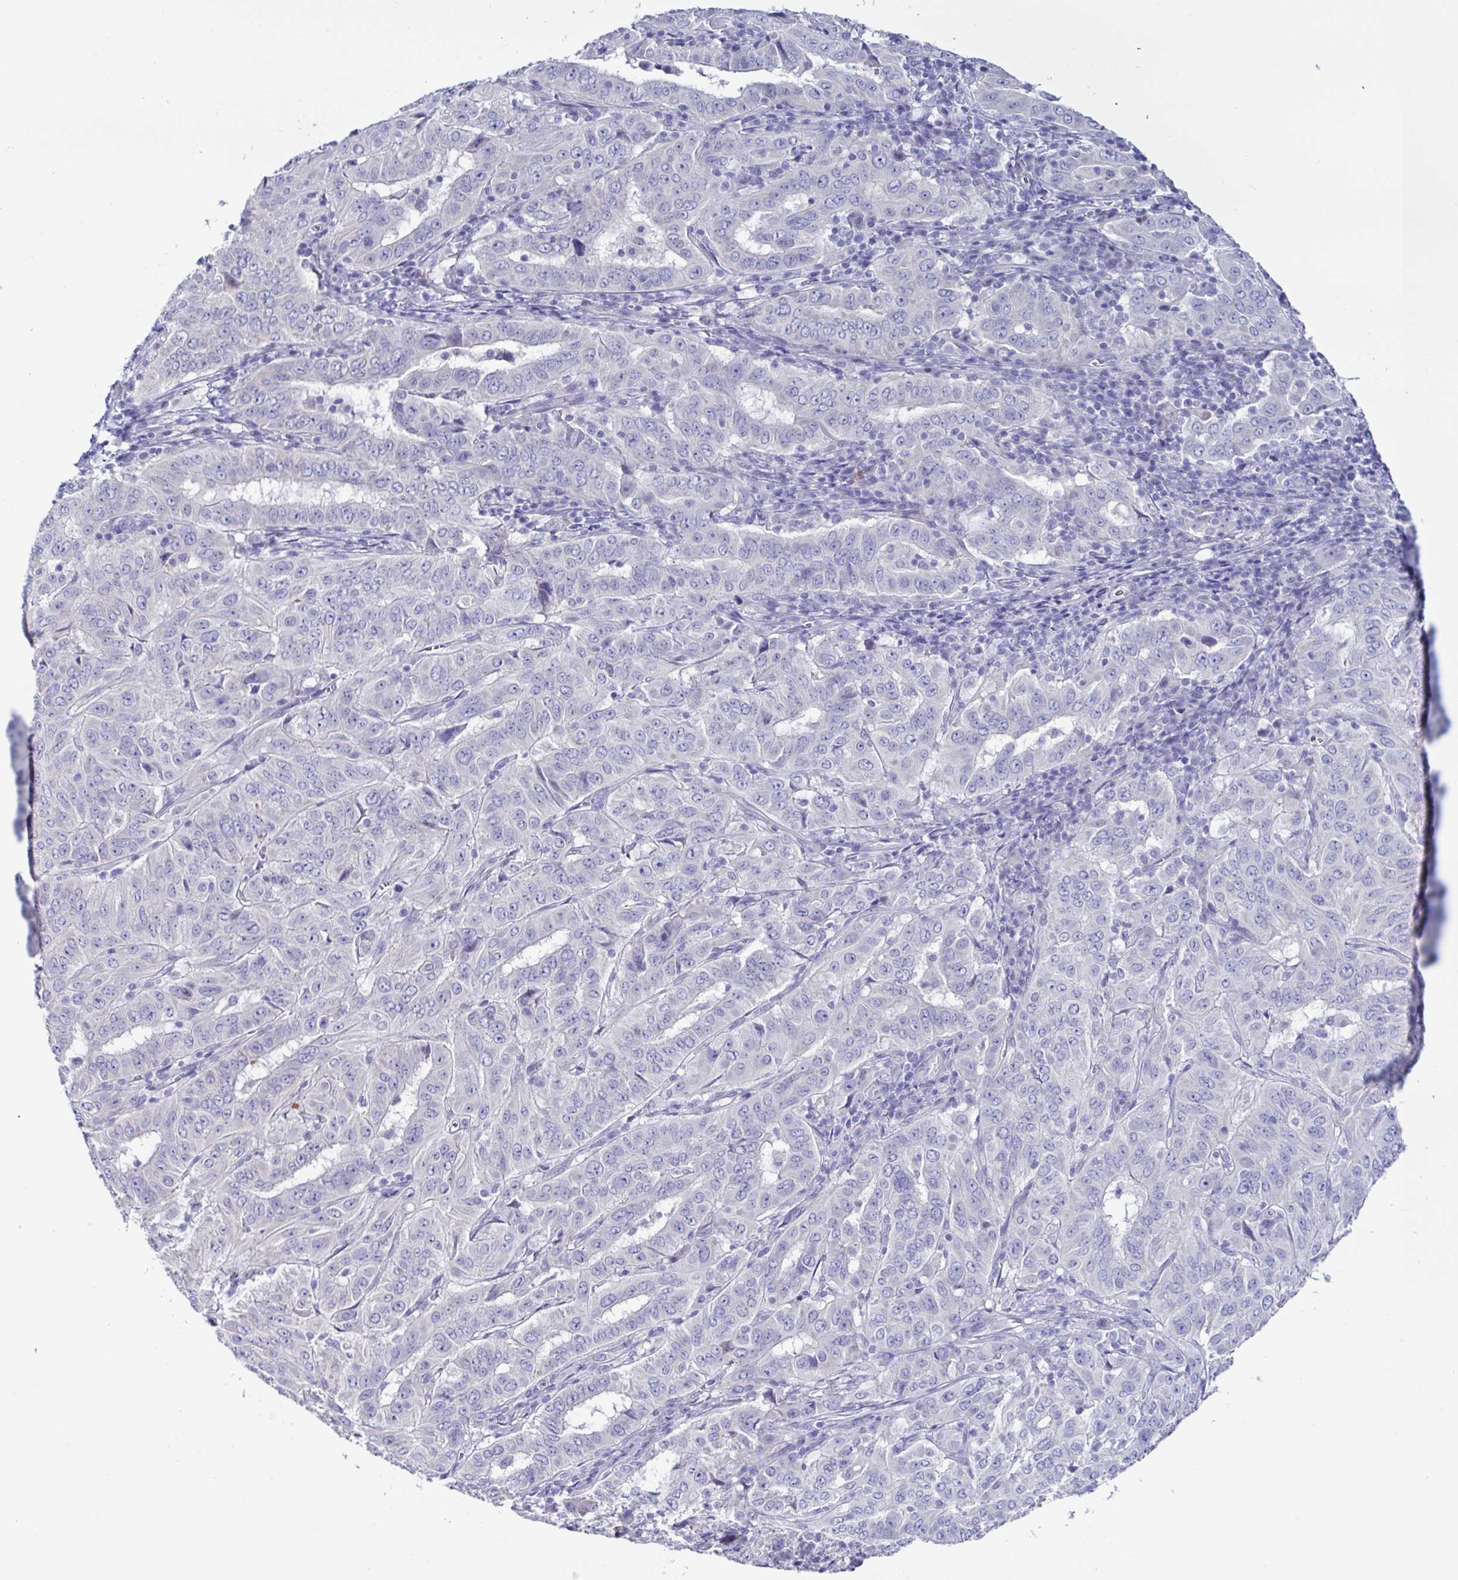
{"staining": {"intensity": "negative", "quantity": "none", "location": "none"}, "tissue": "pancreatic cancer", "cell_type": "Tumor cells", "image_type": "cancer", "snomed": [{"axis": "morphology", "description": "Adenocarcinoma, NOS"}, {"axis": "topography", "description": "Pancreas"}], "caption": "Immunohistochemical staining of human pancreatic adenocarcinoma displays no significant positivity in tumor cells. (DAB immunohistochemistry with hematoxylin counter stain).", "gene": "MED11", "patient": {"sex": "male", "age": 63}}